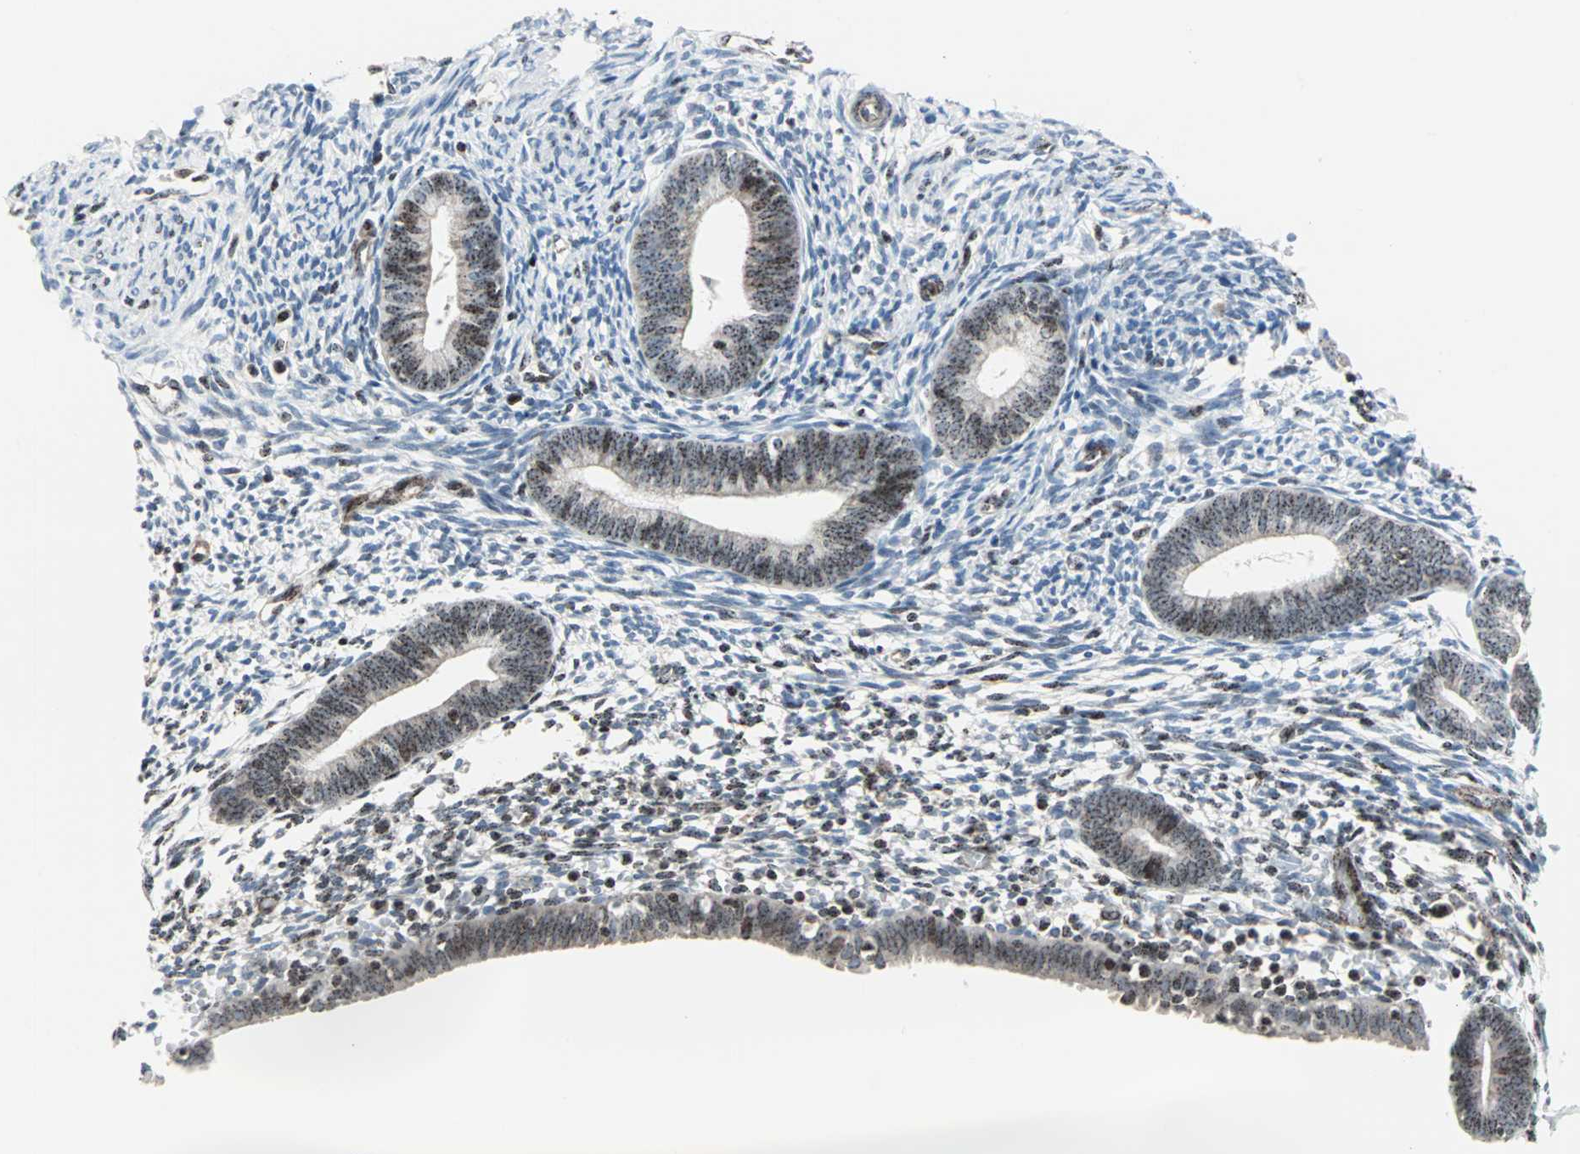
{"staining": {"intensity": "weak", "quantity": "<25%", "location": "nuclear"}, "tissue": "endometrium", "cell_type": "Cells in endometrial stroma", "image_type": "normal", "snomed": [{"axis": "morphology", "description": "Normal tissue, NOS"}, {"axis": "morphology", "description": "Atrophy, NOS"}, {"axis": "topography", "description": "Uterus"}, {"axis": "topography", "description": "Endometrium"}], "caption": "DAB immunohistochemical staining of benign human endometrium exhibits no significant positivity in cells in endometrial stroma.", "gene": "CENPA", "patient": {"sex": "female", "age": 68}}